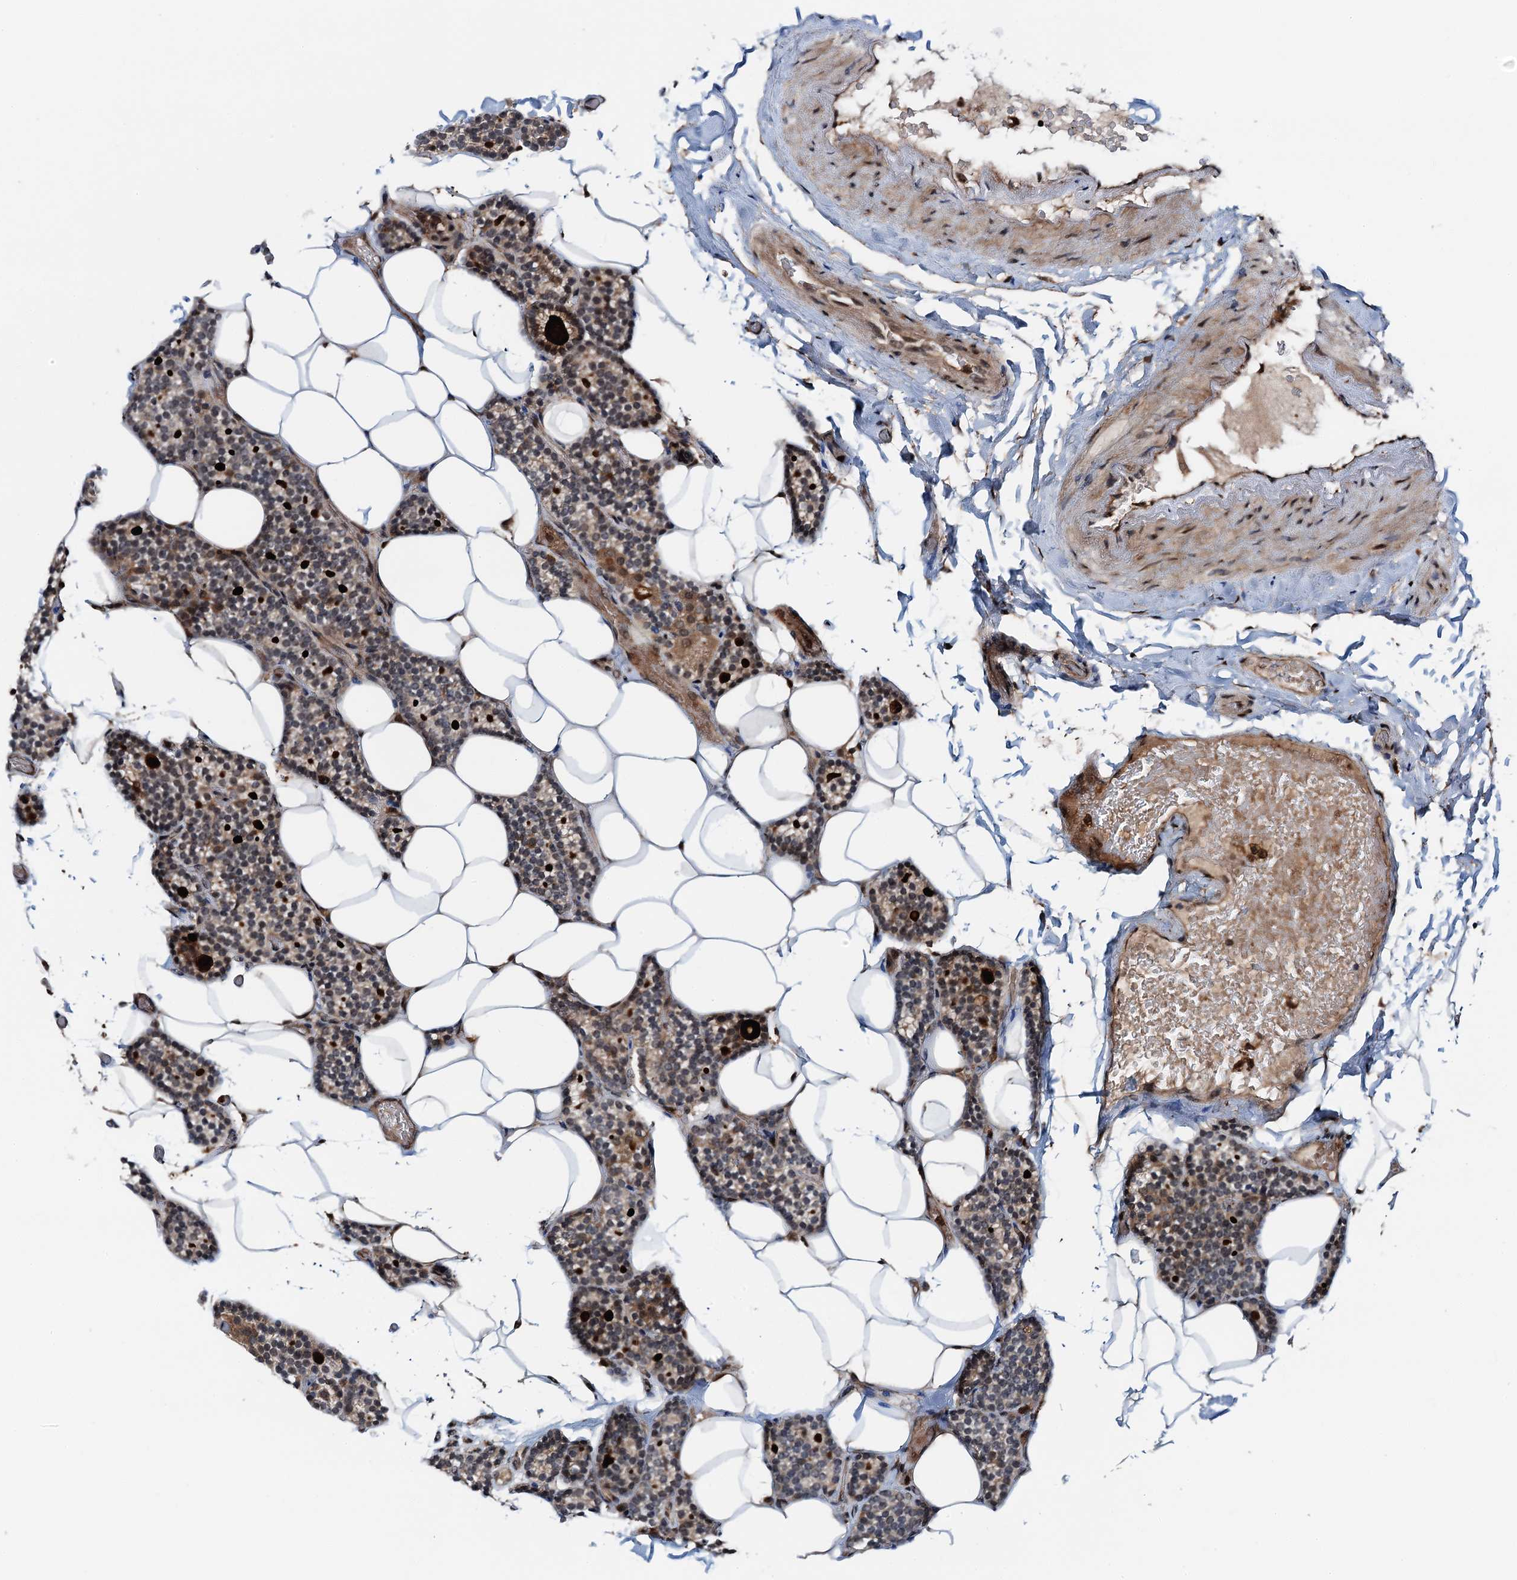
{"staining": {"intensity": "weak", "quantity": "25%-75%", "location": "cytoplasmic/membranous,nuclear"}, "tissue": "parathyroid gland", "cell_type": "Glandular cells", "image_type": "normal", "snomed": [{"axis": "morphology", "description": "Normal tissue, NOS"}, {"axis": "topography", "description": "Parathyroid gland"}], "caption": "A photomicrograph showing weak cytoplasmic/membranous,nuclear staining in approximately 25%-75% of glandular cells in benign parathyroid gland, as visualized by brown immunohistochemical staining.", "gene": "ZNF609", "patient": {"sex": "male", "age": 52}}